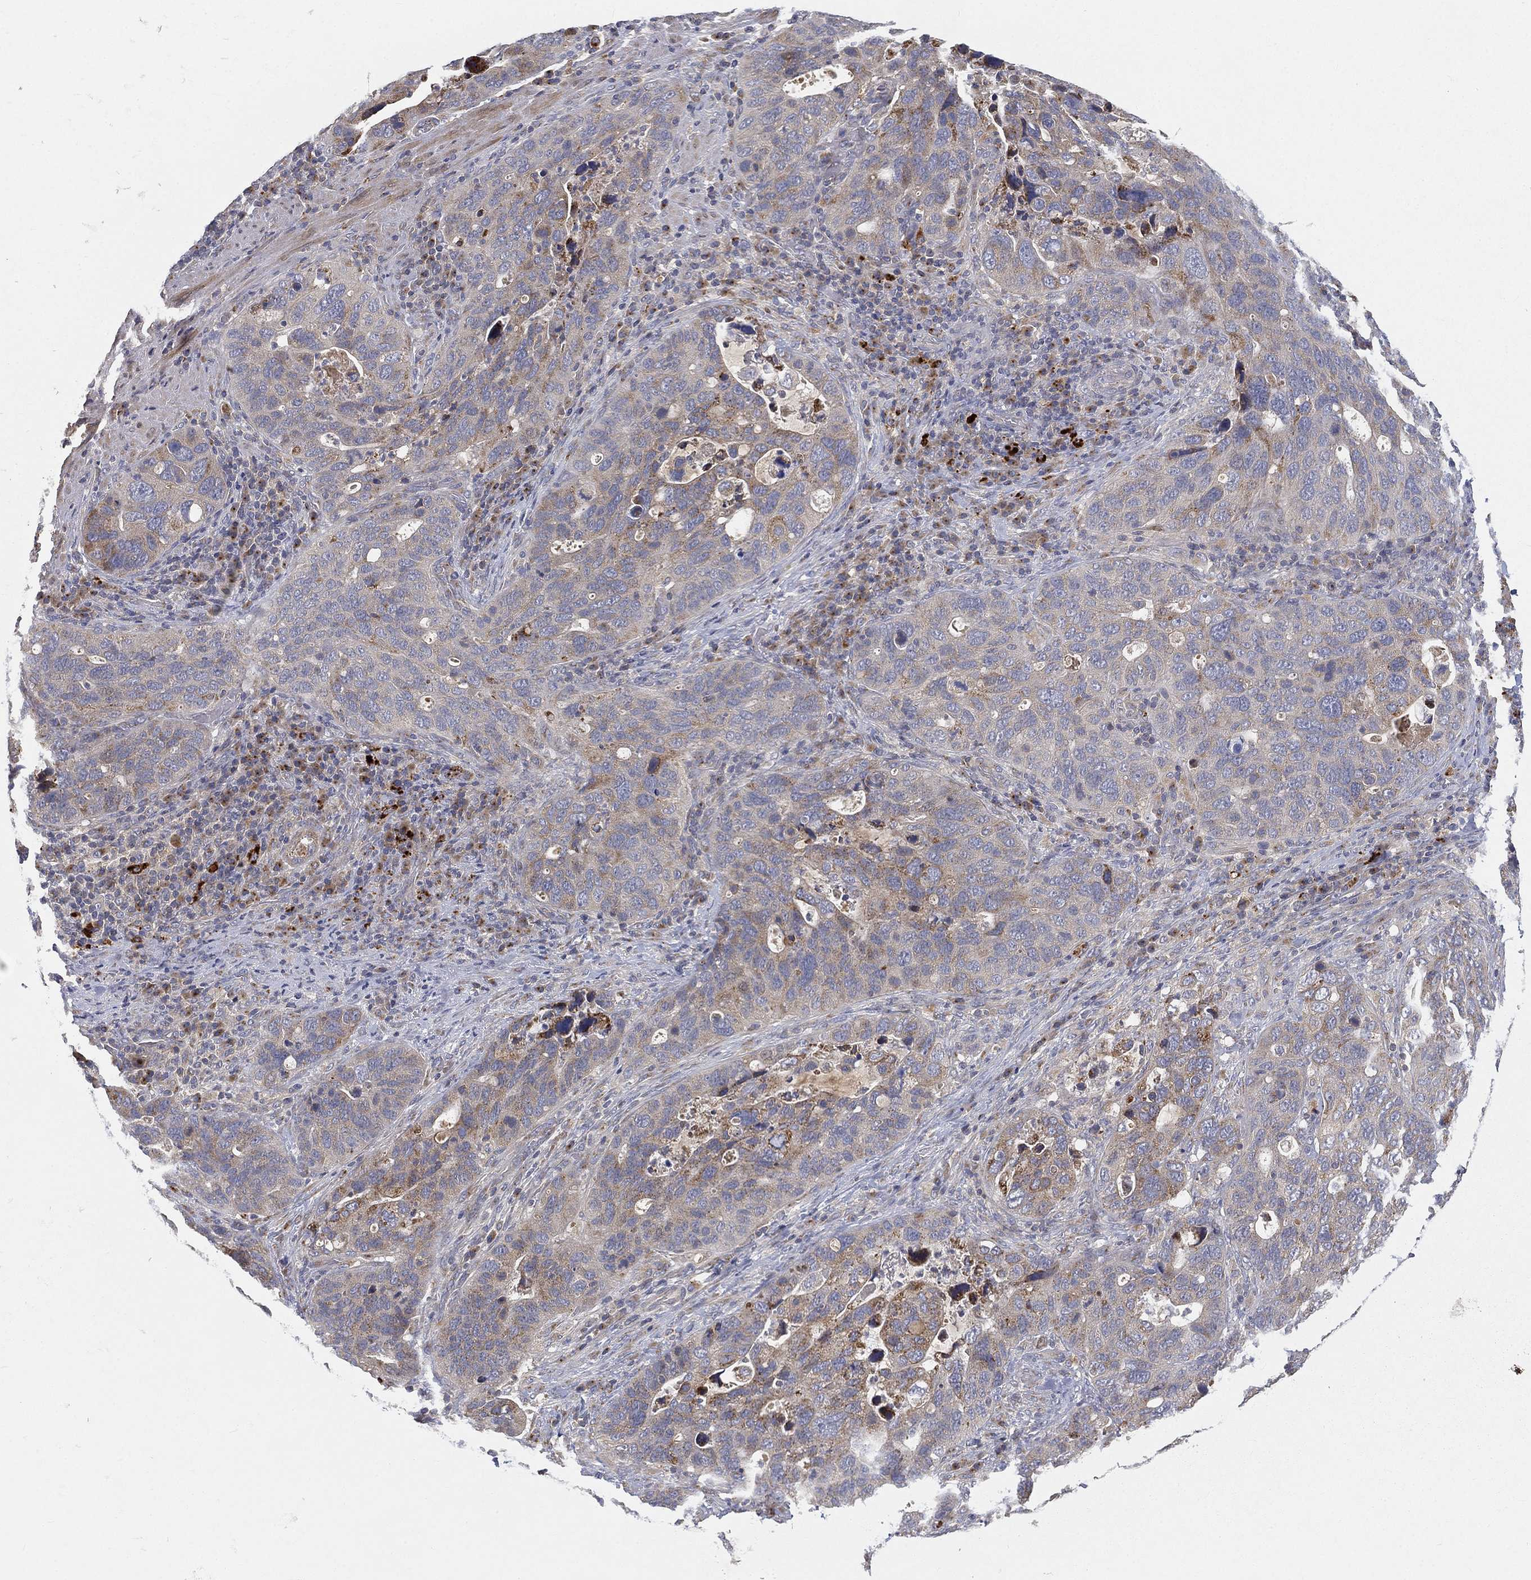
{"staining": {"intensity": "weak", "quantity": "<25%", "location": "cytoplasmic/membranous"}, "tissue": "stomach cancer", "cell_type": "Tumor cells", "image_type": "cancer", "snomed": [{"axis": "morphology", "description": "Adenocarcinoma, NOS"}, {"axis": "topography", "description": "Stomach"}], "caption": "IHC of human stomach adenocarcinoma shows no staining in tumor cells. Brightfield microscopy of immunohistochemistry (IHC) stained with DAB (3,3'-diaminobenzidine) (brown) and hematoxylin (blue), captured at high magnification.", "gene": "CTSL", "patient": {"sex": "male", "age": 54}}